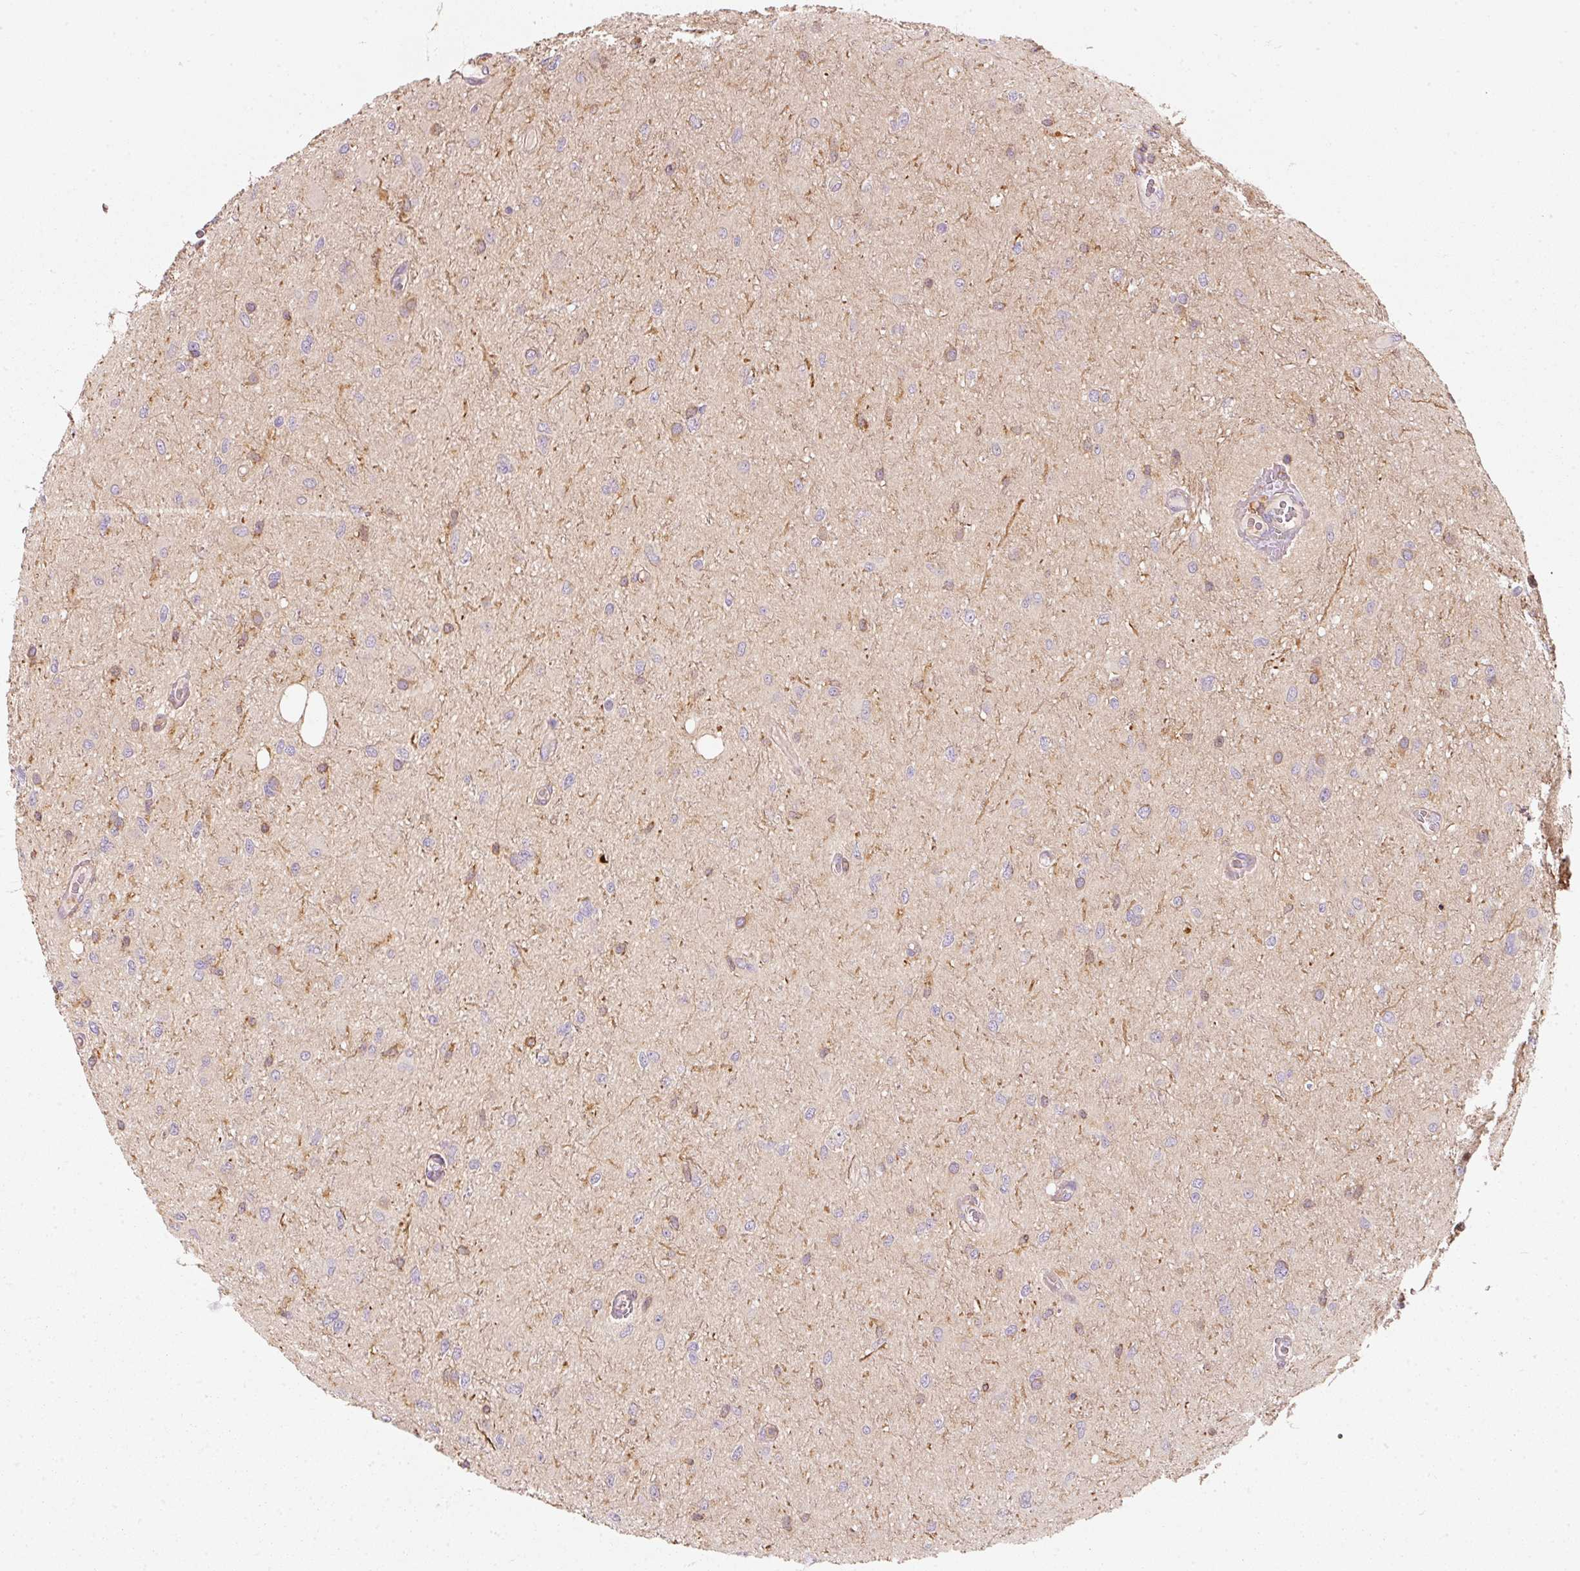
{"staining": {"intensity": "moderate", "quantity": "25%-75%", "location": "cytoplasmic/membranous"}, "tissue": "glioma", "cell_type": "Tumor cells", "image_type": "cancer", "snomed": [{"axis": "morphology", "description": "Glioma, malignant, Low grade"}, {"axis": "topography", "description": "Cerebellum"}], "caption": "DAB immunohistochemical staining of glioma reveals moderate cytoplasmic/membranous protein positivity in about 25%-75% of tumor cells.", "gene": "IQGAP2", "patient": {"sex": "female", "age": 5}}